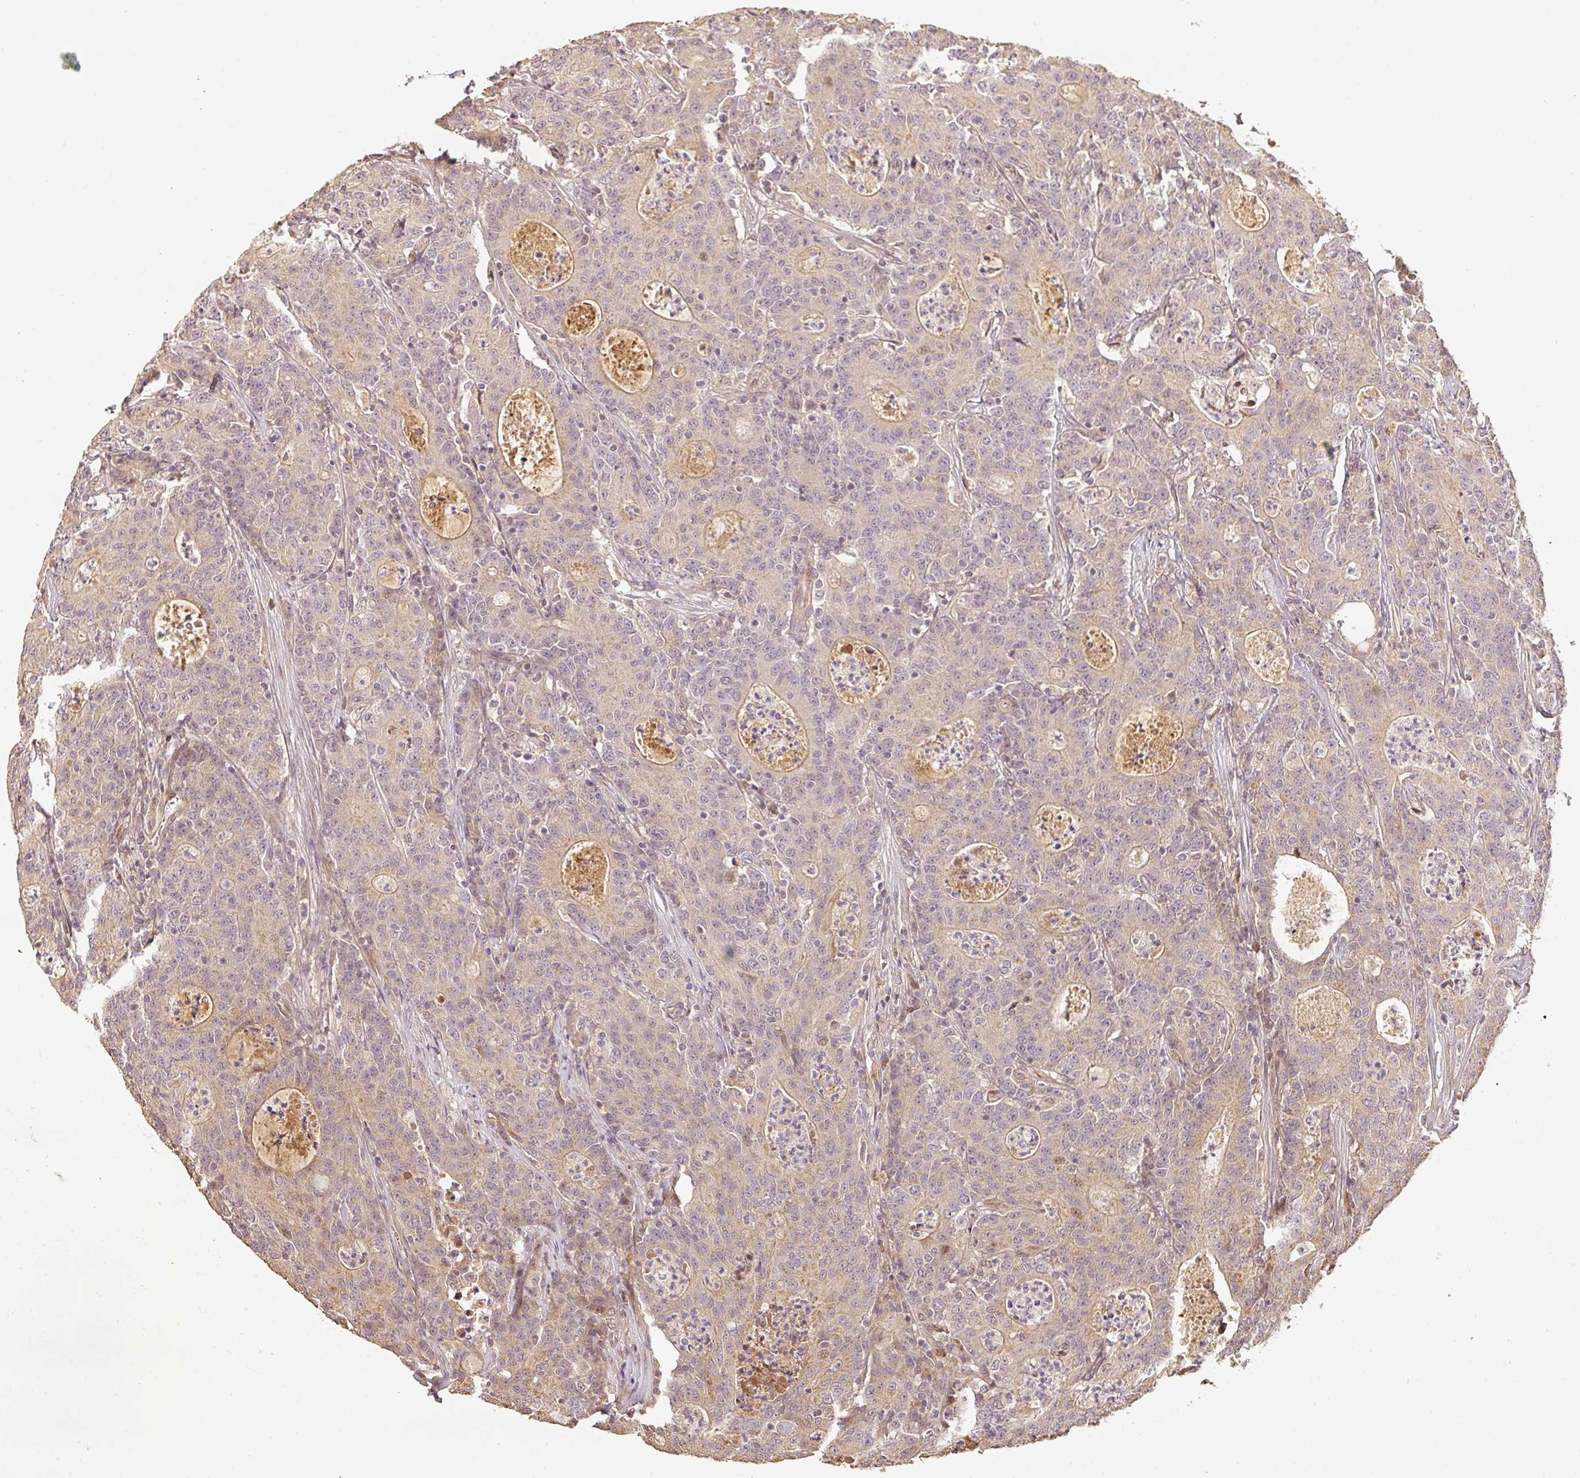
{"staining": {"intensity": "weak", "quantity": "<25%", "location": "cytoplasmic/membranous,nuclear"}, "tissue": "colorectal cancer", "cell_type": "Tumor cells", "image_type": "cancer", "snomed": [{"axis": "morphology", "description": "Adenocarcinoma, NOS"}, {"axis": "topography", "description": "Colon"}], "caption": "Human adenocarcinoma (colorectal) stained for a protein using immunohistochemistry exhibits no positivity in tumor cells.", "gene": "BPIFB3", "patient": {"sex": "male", "age": 83}}